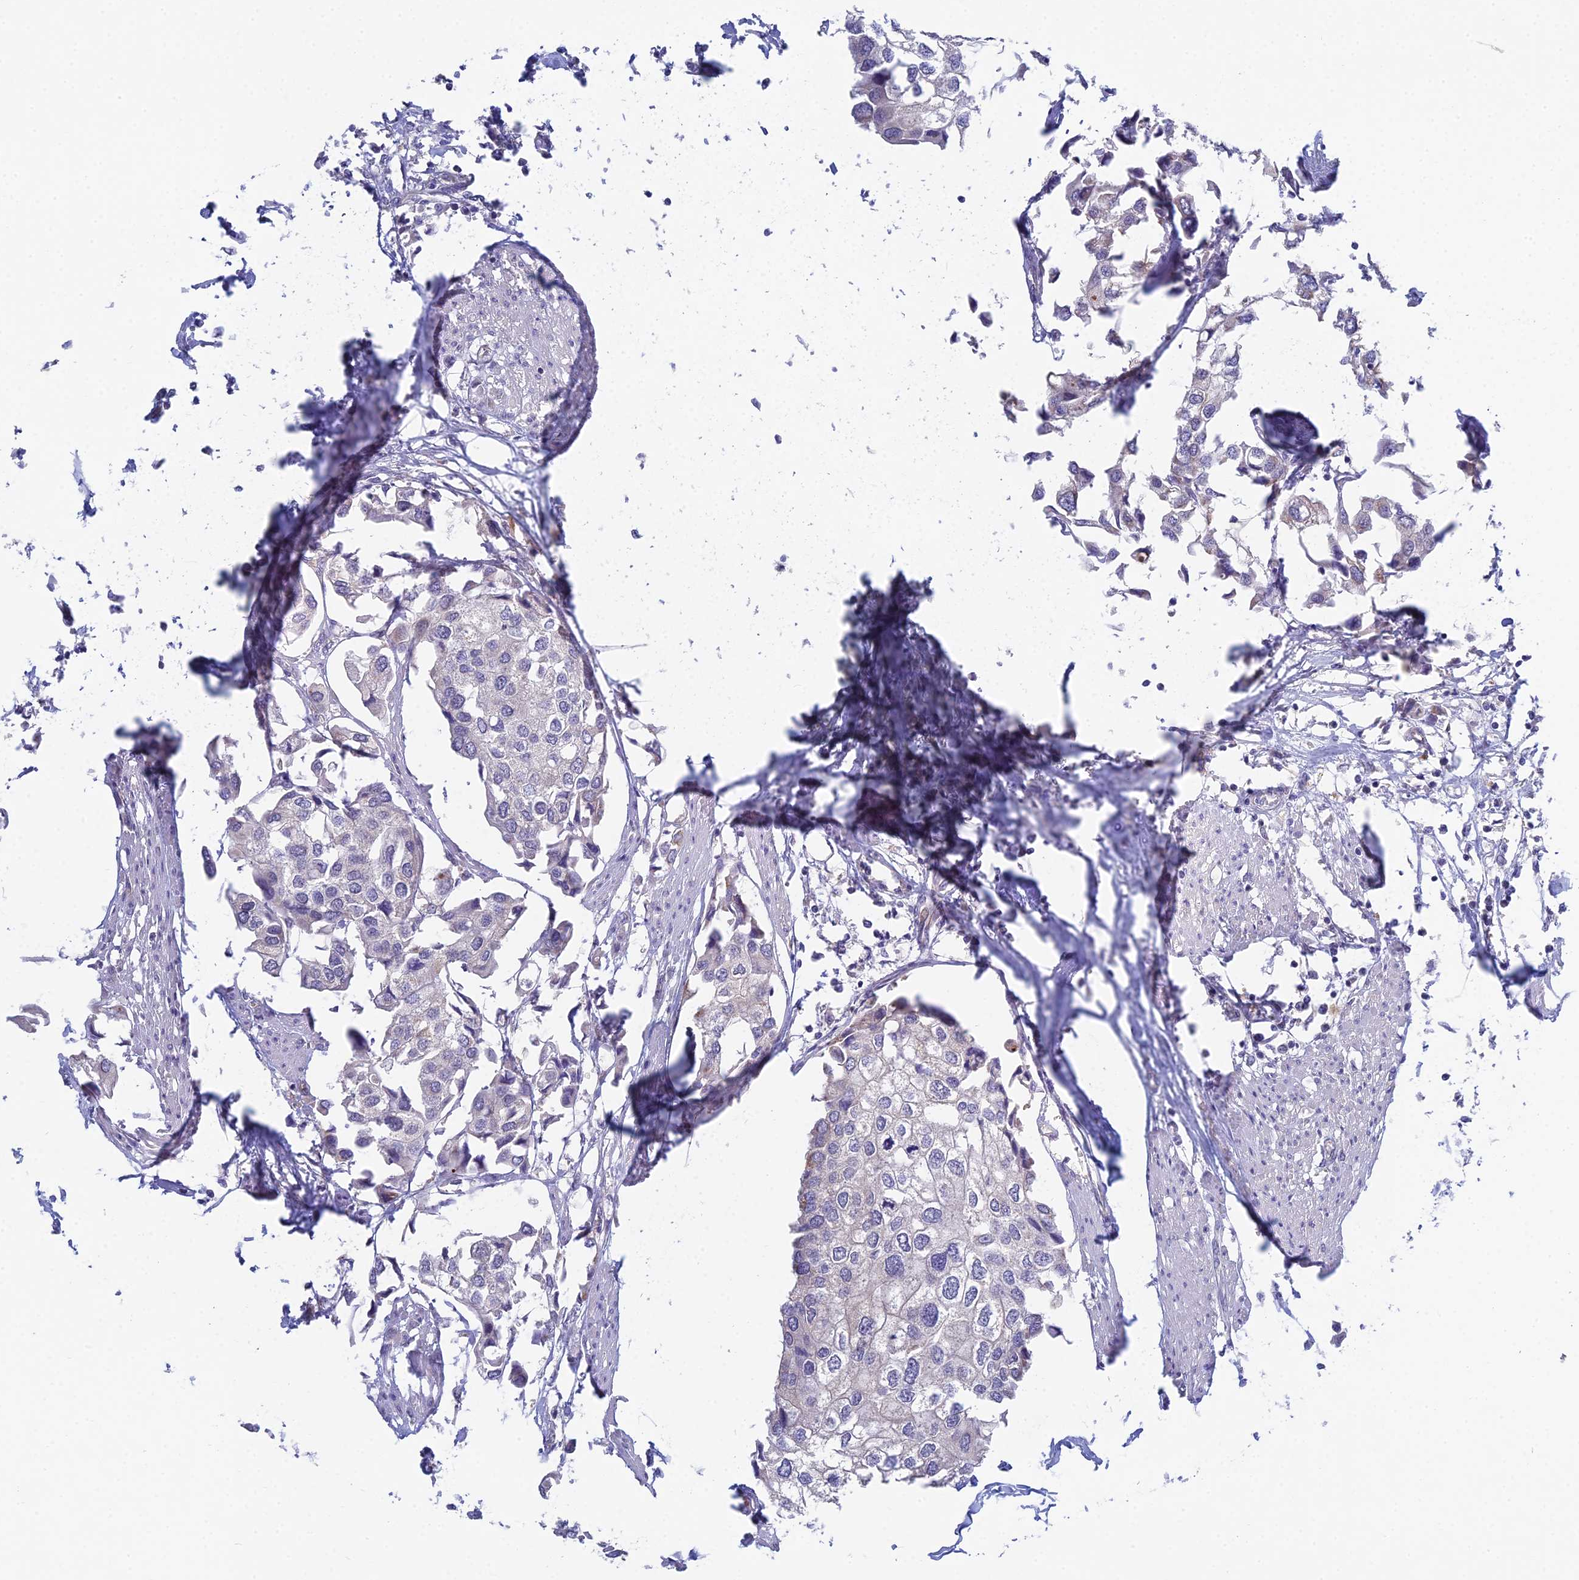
{"staining": {"intensity": "negative", "quantity": "none", "location": "none"}, "tissue": "urothelial cancer", "cell_type": "Tumor cells", "image_type": "cancer", "snomed": [{"axis": "morphology", "description": "Urothelial carcinoma, High grade"}, {"axis": "topography", "description": "Urinary bladder"}], "caption": "This is an IHC histopathology image of human urothelial cancer. There is no staining in tumor cells.", "gene": "METTL26", "patient": {"sex": "male", "age": 64}}